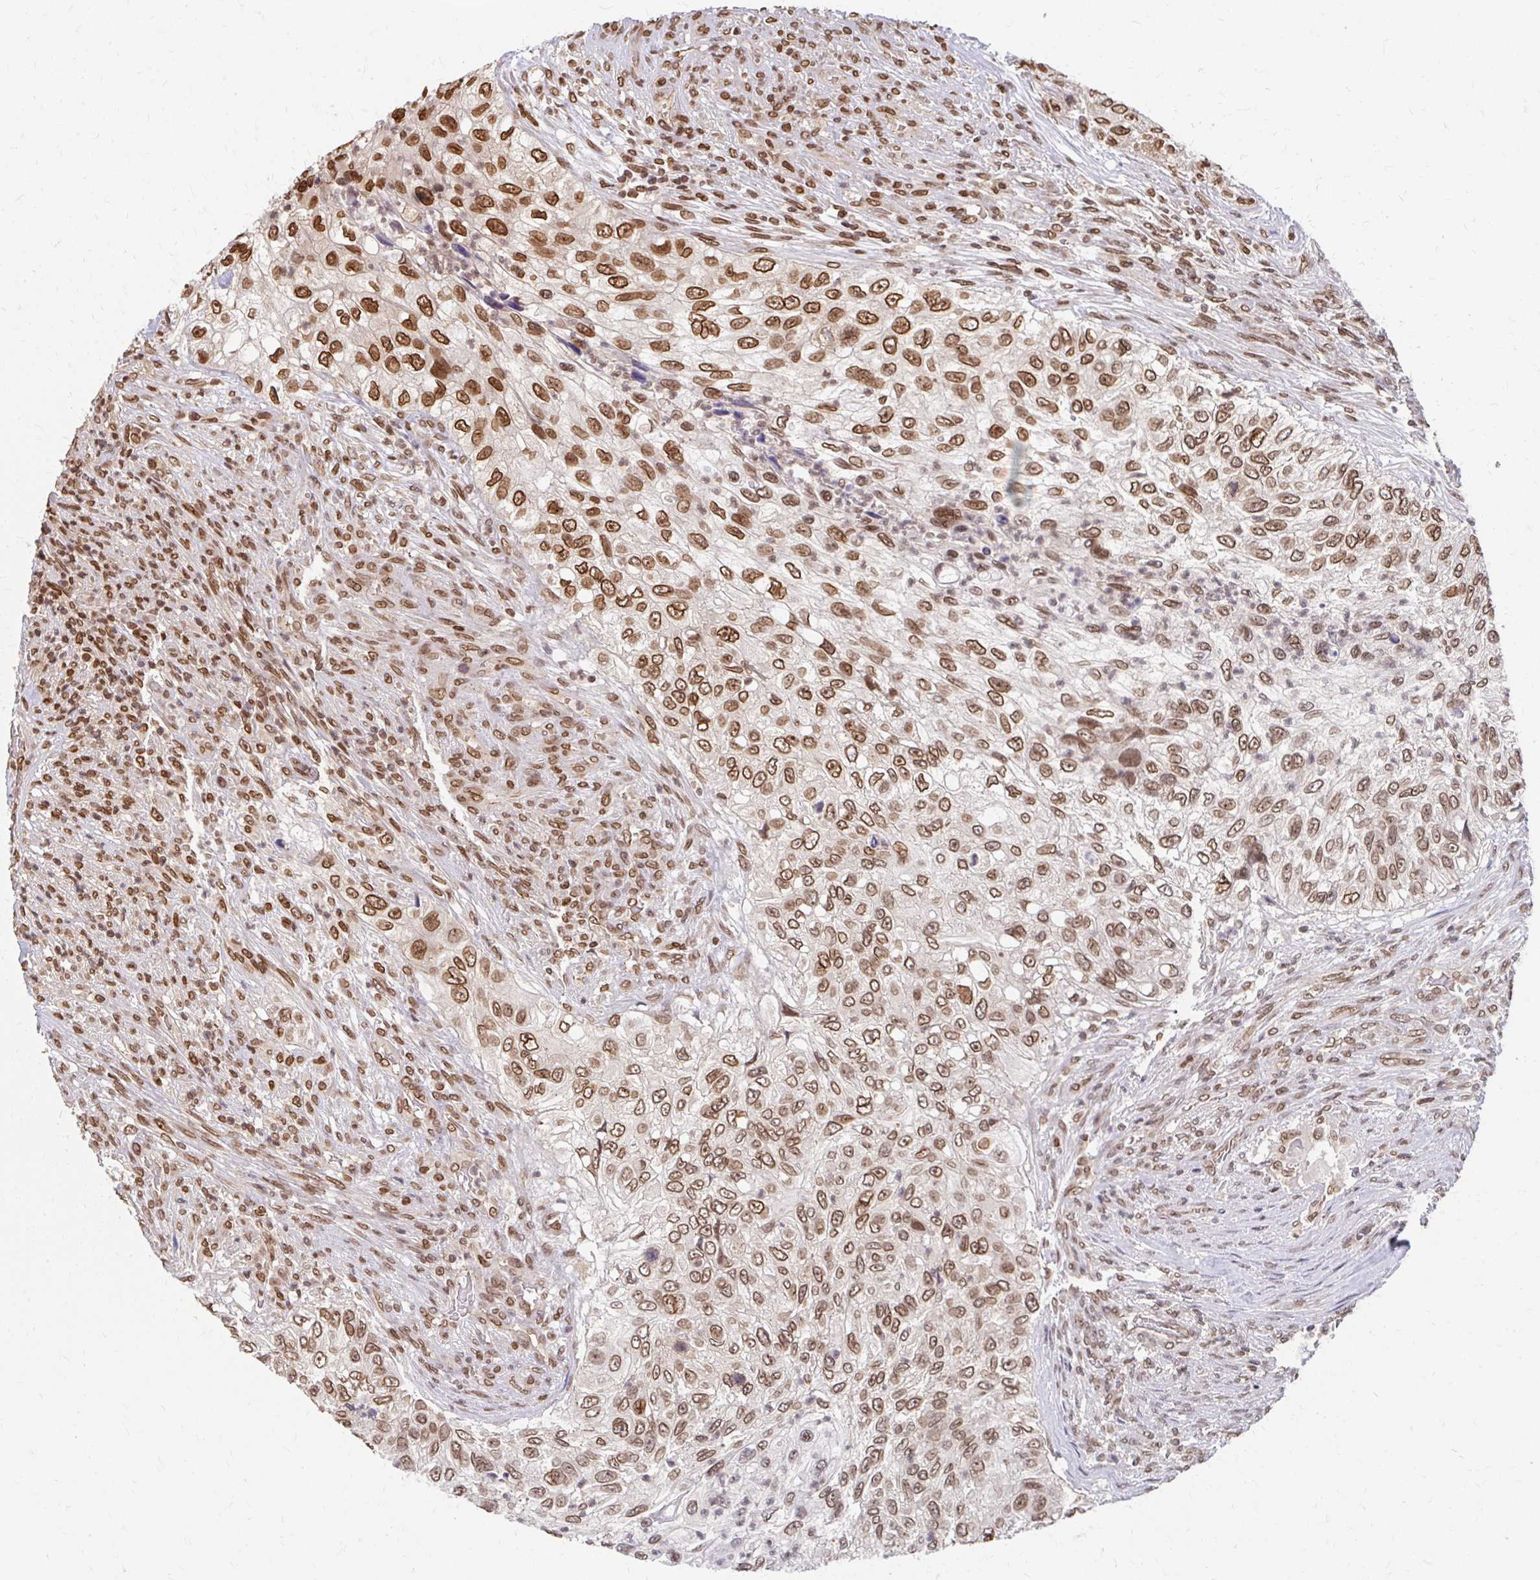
{"staining": {"intensity": "strong", "quantity": ">75%", "location": "cytoplasmic/membranous,nuclear"}, "tissue": "urothelial cancer", "cell_type": "Tumor cells", "image_type": "cancer", "snomed": [{"axis": "morphology", "description": "Urothelial carcinoma, High grade"}, {"axis": "topography", "description": "Urinary bladder"}], "caption": "There is high levels of strong cytoplasmic/membranous and nuclear positivity in tumor cells of urothelial cancer, as demonstrated by immunohistochemical staining (brown color).", "gene": "XPO1", "patient": {"sex": "female", "age": 60}}